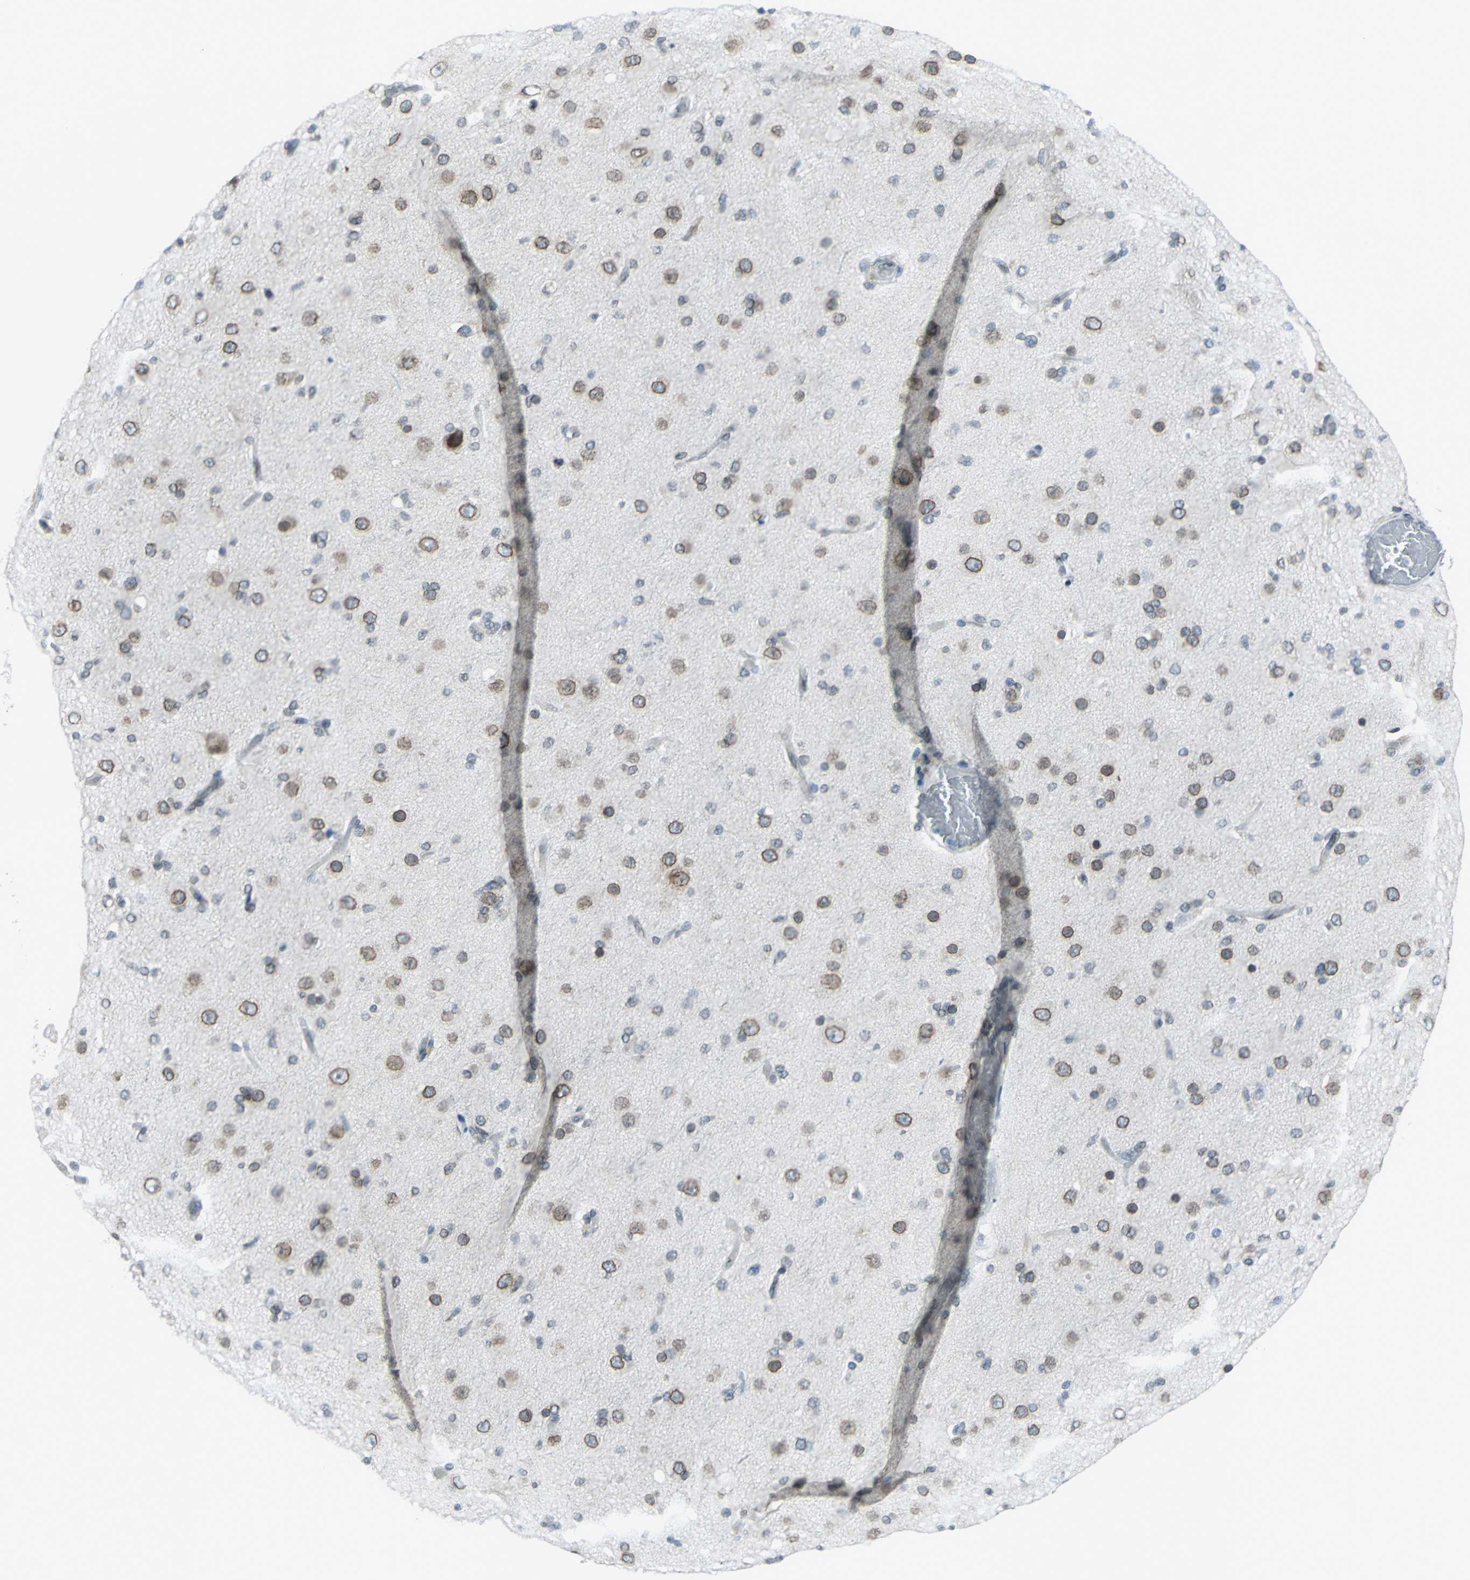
{"staining": {"intensity": "moderate", "quantity": ">75%", "location": "cytoplasmic/membranous,nuclear"}, "tissue": "glioma", "cell_type": "Tumor cells", "image_type": "cancer", "snomed": [{"axis": "morphology", "description": "Glioma, malignant, High grade"}, {"axis": "topography", "description": "Brain"}], "caption": "This histopathology image reveals glioma stained with IHC to label a protein in brown. The cytoplasmic/membranous and nuclear of tumor cells show moderate positivity for the protein. Nuclei are counter-stained blue.", "gene": "SNUPN", "patient": {"sex": "male", "age": 33}}